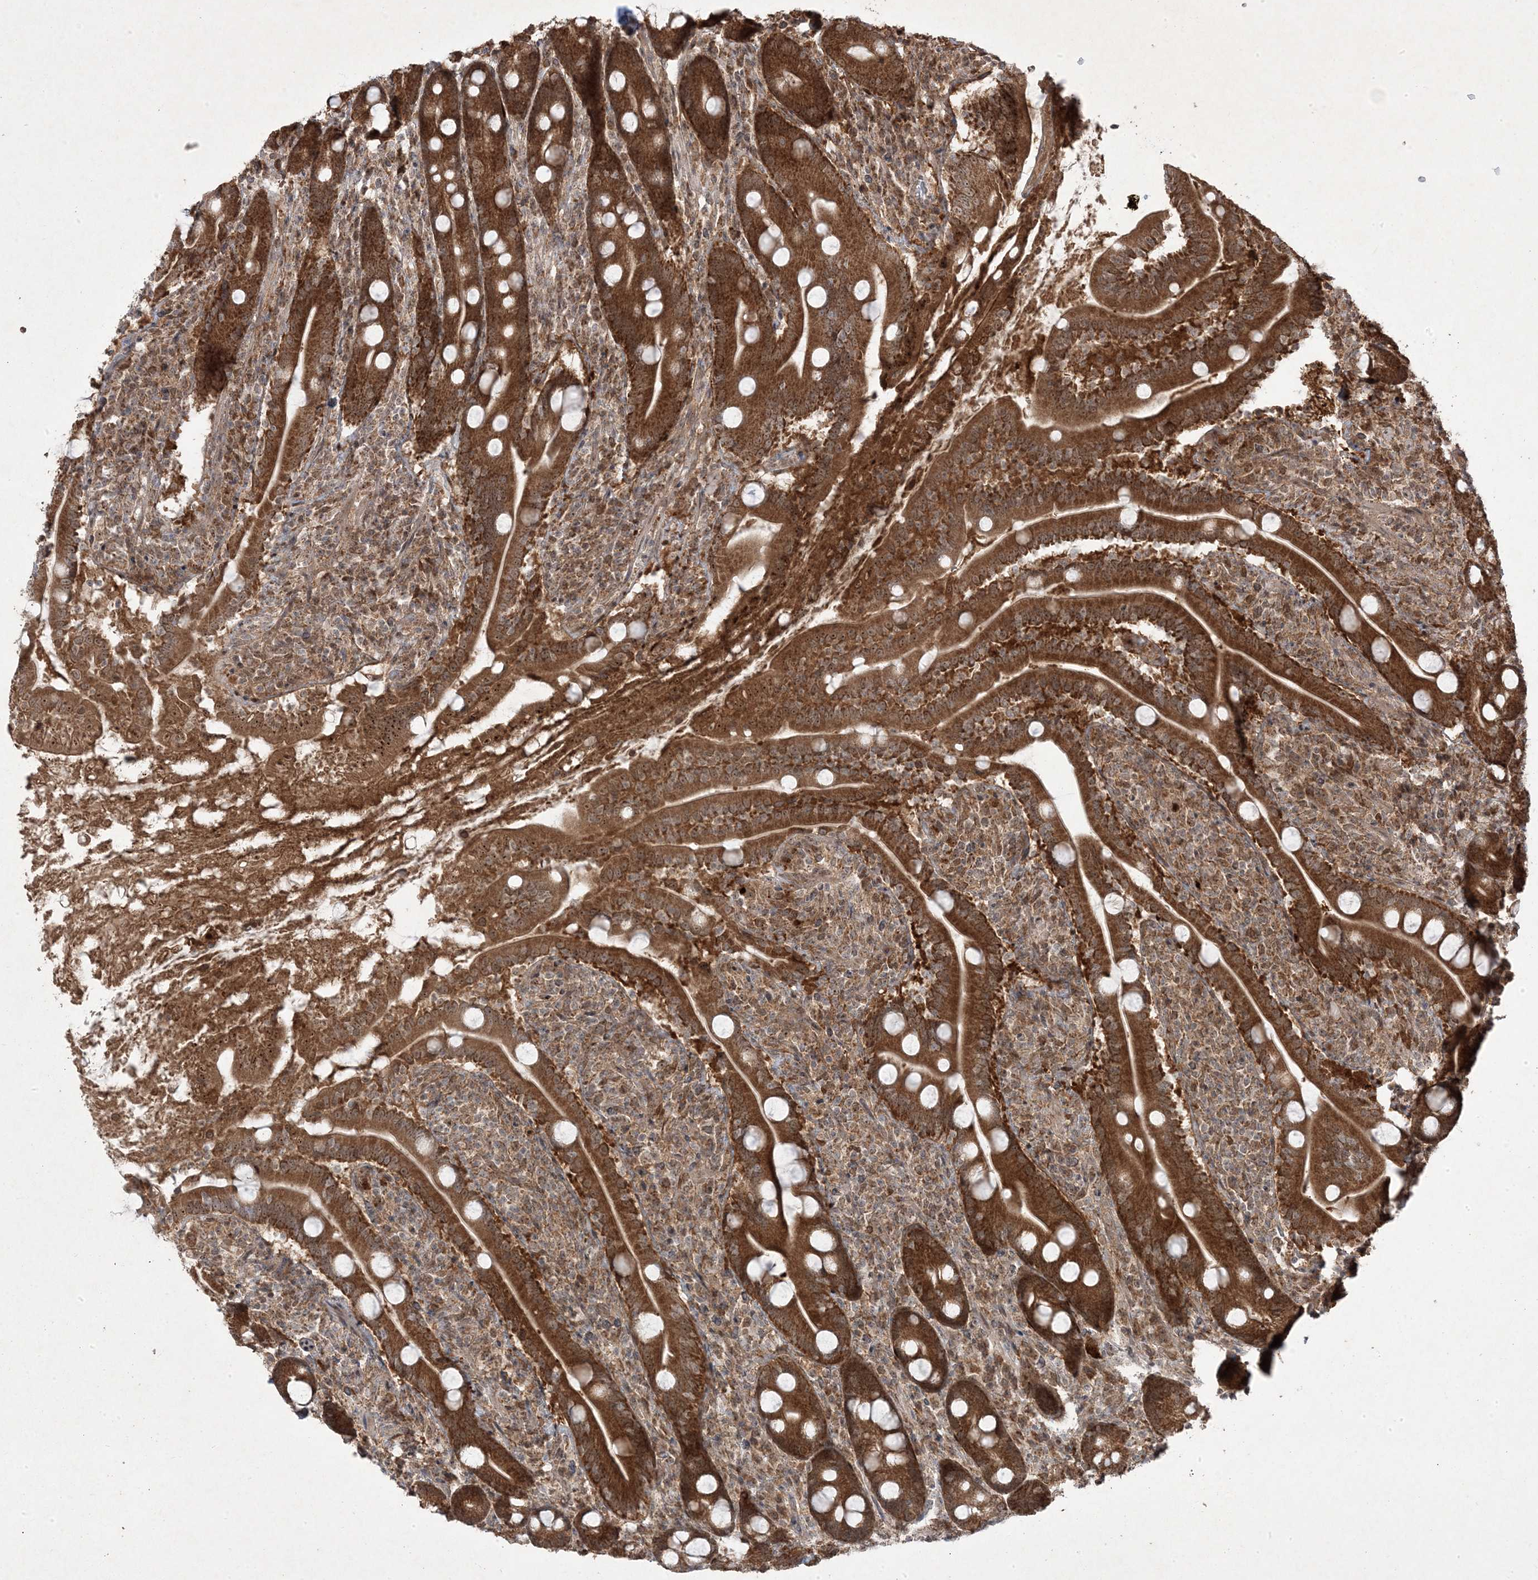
{"staining": {"intensity": "strong", "quantity": ">75%", "location": "cytoplasmic/membranous,nuclear"}, "tissue": "duodenum", "cell_type": "Glandular cells", "image_type": "normal", "snomed": [{"axis": "morphology", "description": "Normal tissue, NOS"}, {"axis": "topography", "description": "Duodenum"}], "caption": "Protein expression analysis of unremarkable duodenum reveals strong cytoplasmic/membranous,nuclear staining in approximately >75% of glandular cells. The staining was performed using DAB (3,3'-diaminobenzidine) to visualize the protein expression in brown, while the nuclei were stained in blue with hematoxylin (Magnification: 20x).", "gene": "PLEKHM2", "patient": {"sex": "male", "age": 35}}